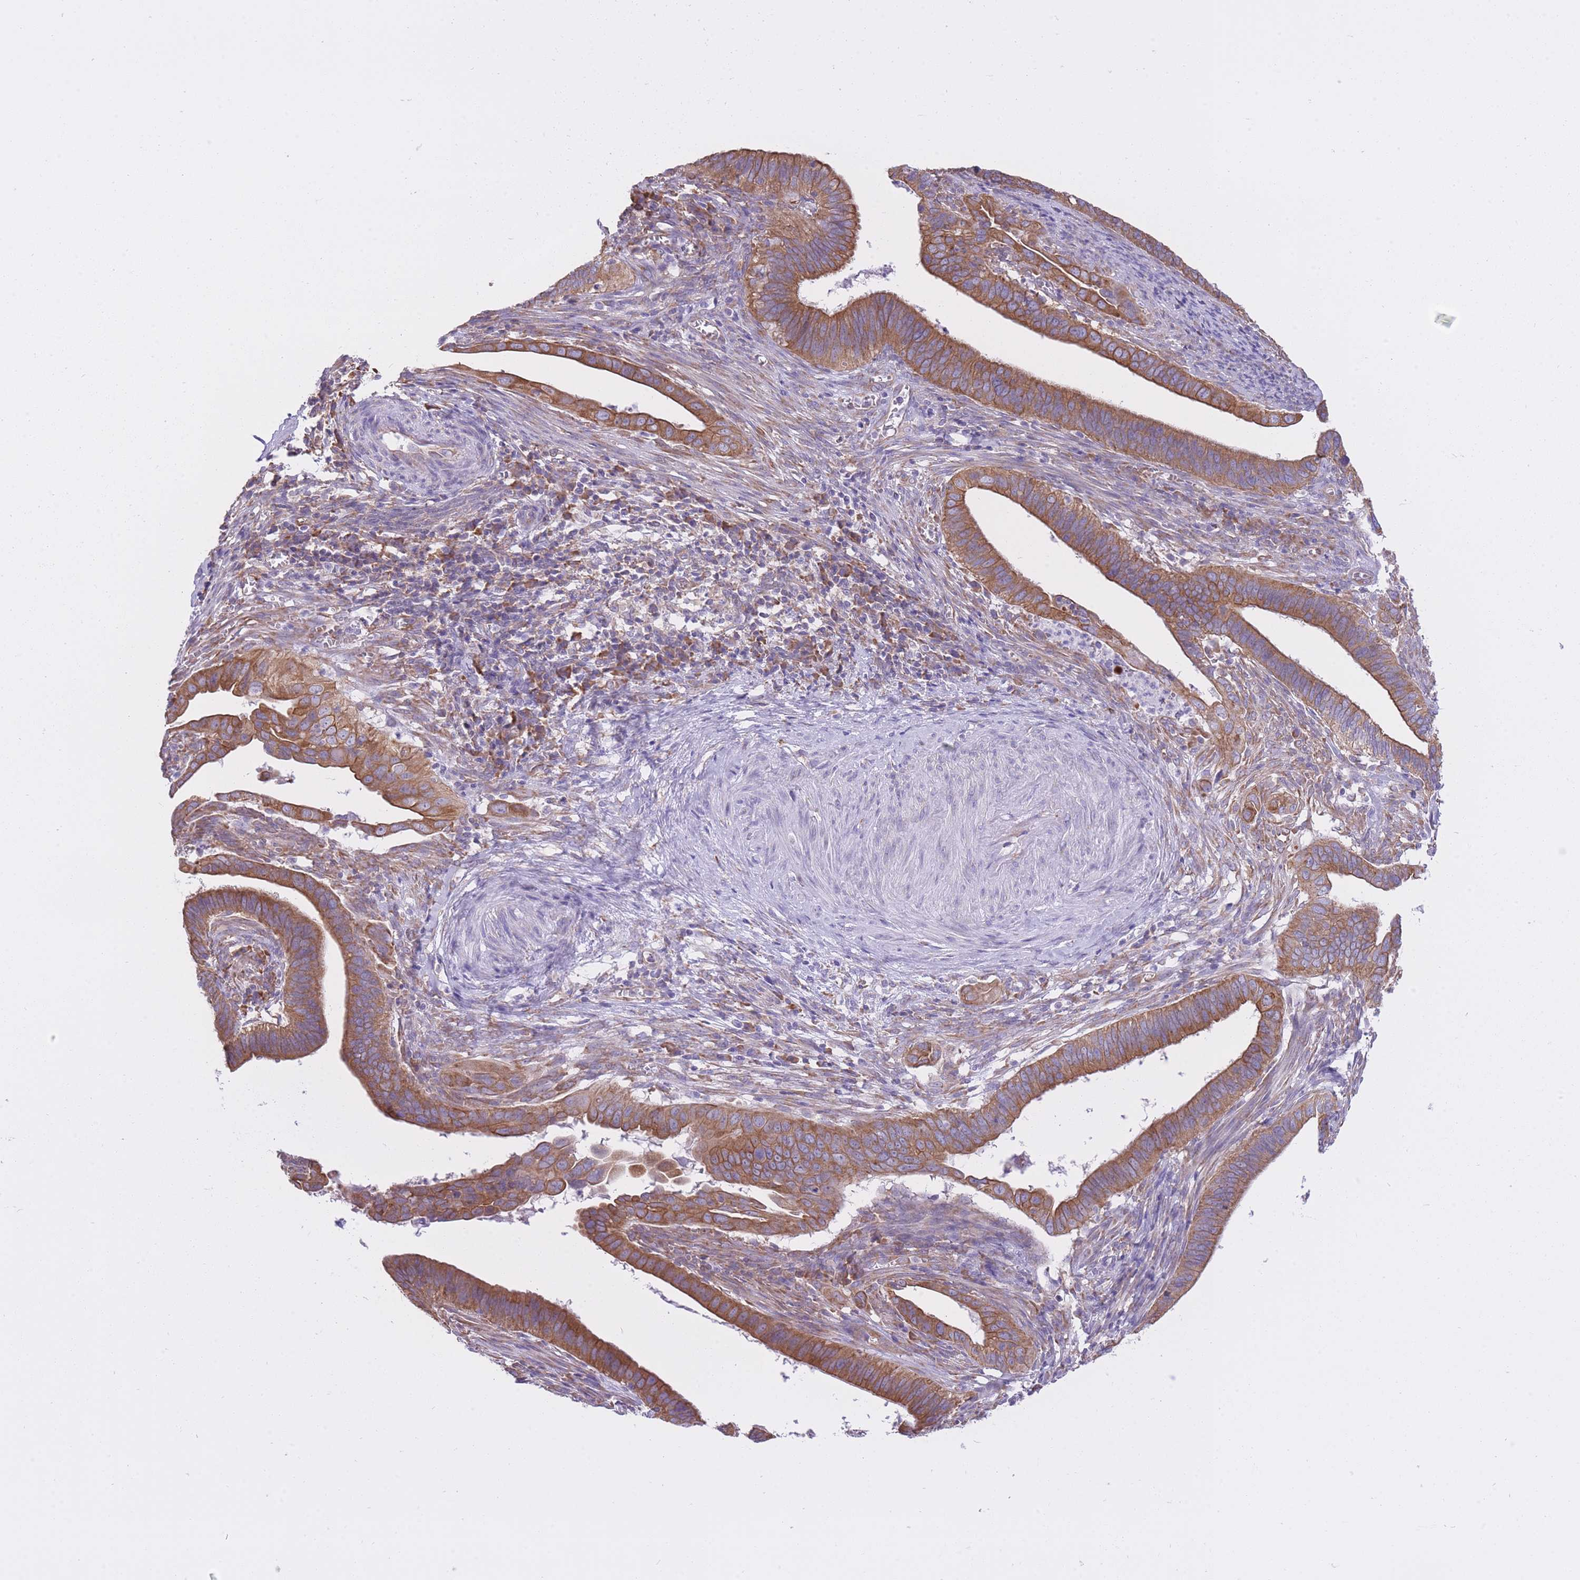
{"staining": {"intensity": "moderate", "quantity": ">75%", "location": "cytoplasmic/membranous"}, "tissue": "cervical cancer", "cell_type": "Tumor cells", "image_type": "cancer", "snomed": [{"axis": "morphology", "description": "Adenocarcinoma, NOS"}, {"axis": "topography", "description": "Cervix"}], "caption": "Immunohistochemical staining of human cervical cancer shows medium levels of moderate cytoplasmic/membranous staining in approximately >75% of tumor cells. The protein of interest is stained brown, and the nuclei are stained in blue (DAB (3,3'-diaminobenzidine) IHC with brightfield microscopy, high magnification).", "gene": "ZNF501", "patient": {"sex": "female", "age": 42}}